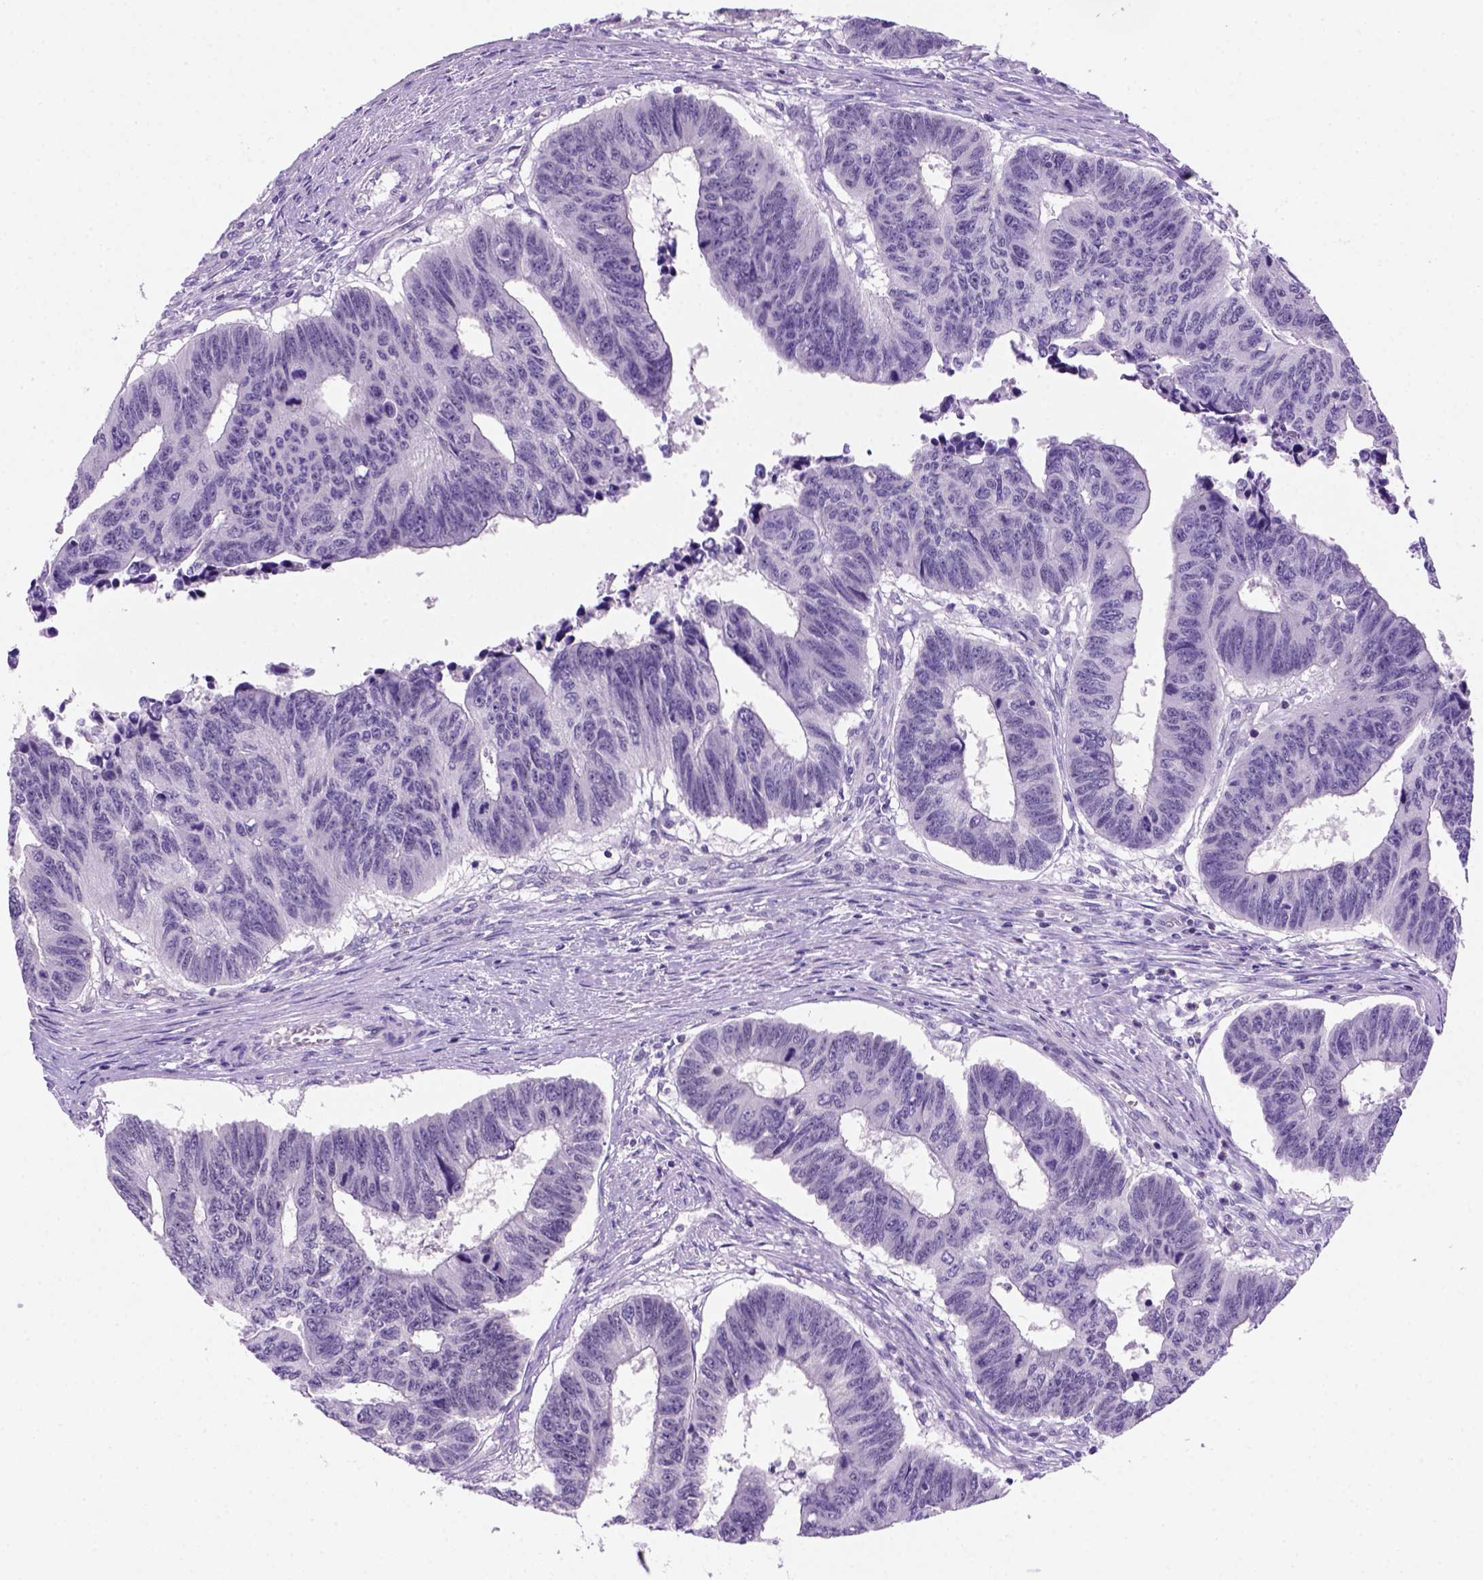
{"staining": {"intensity": "negative", "quantity": "none", "location": "none"}, "tissue": "colorectal cancer", "cell_type": "Tumor cells", "image_type": "cancer", "snomed": [{"axis": "morphology", "description": "Adenocarcinoma, NOS"}, {"axis": "topography", "description": "Rectum"}], "caption": "Immunohistochemistry image of human colorectal cancer (adenocarcinoma) stained for a protein (brown), which demonstrates no expression in tumor cells.", "gene": "MGMT", "patient": {"sex": "female", "age": 85}}